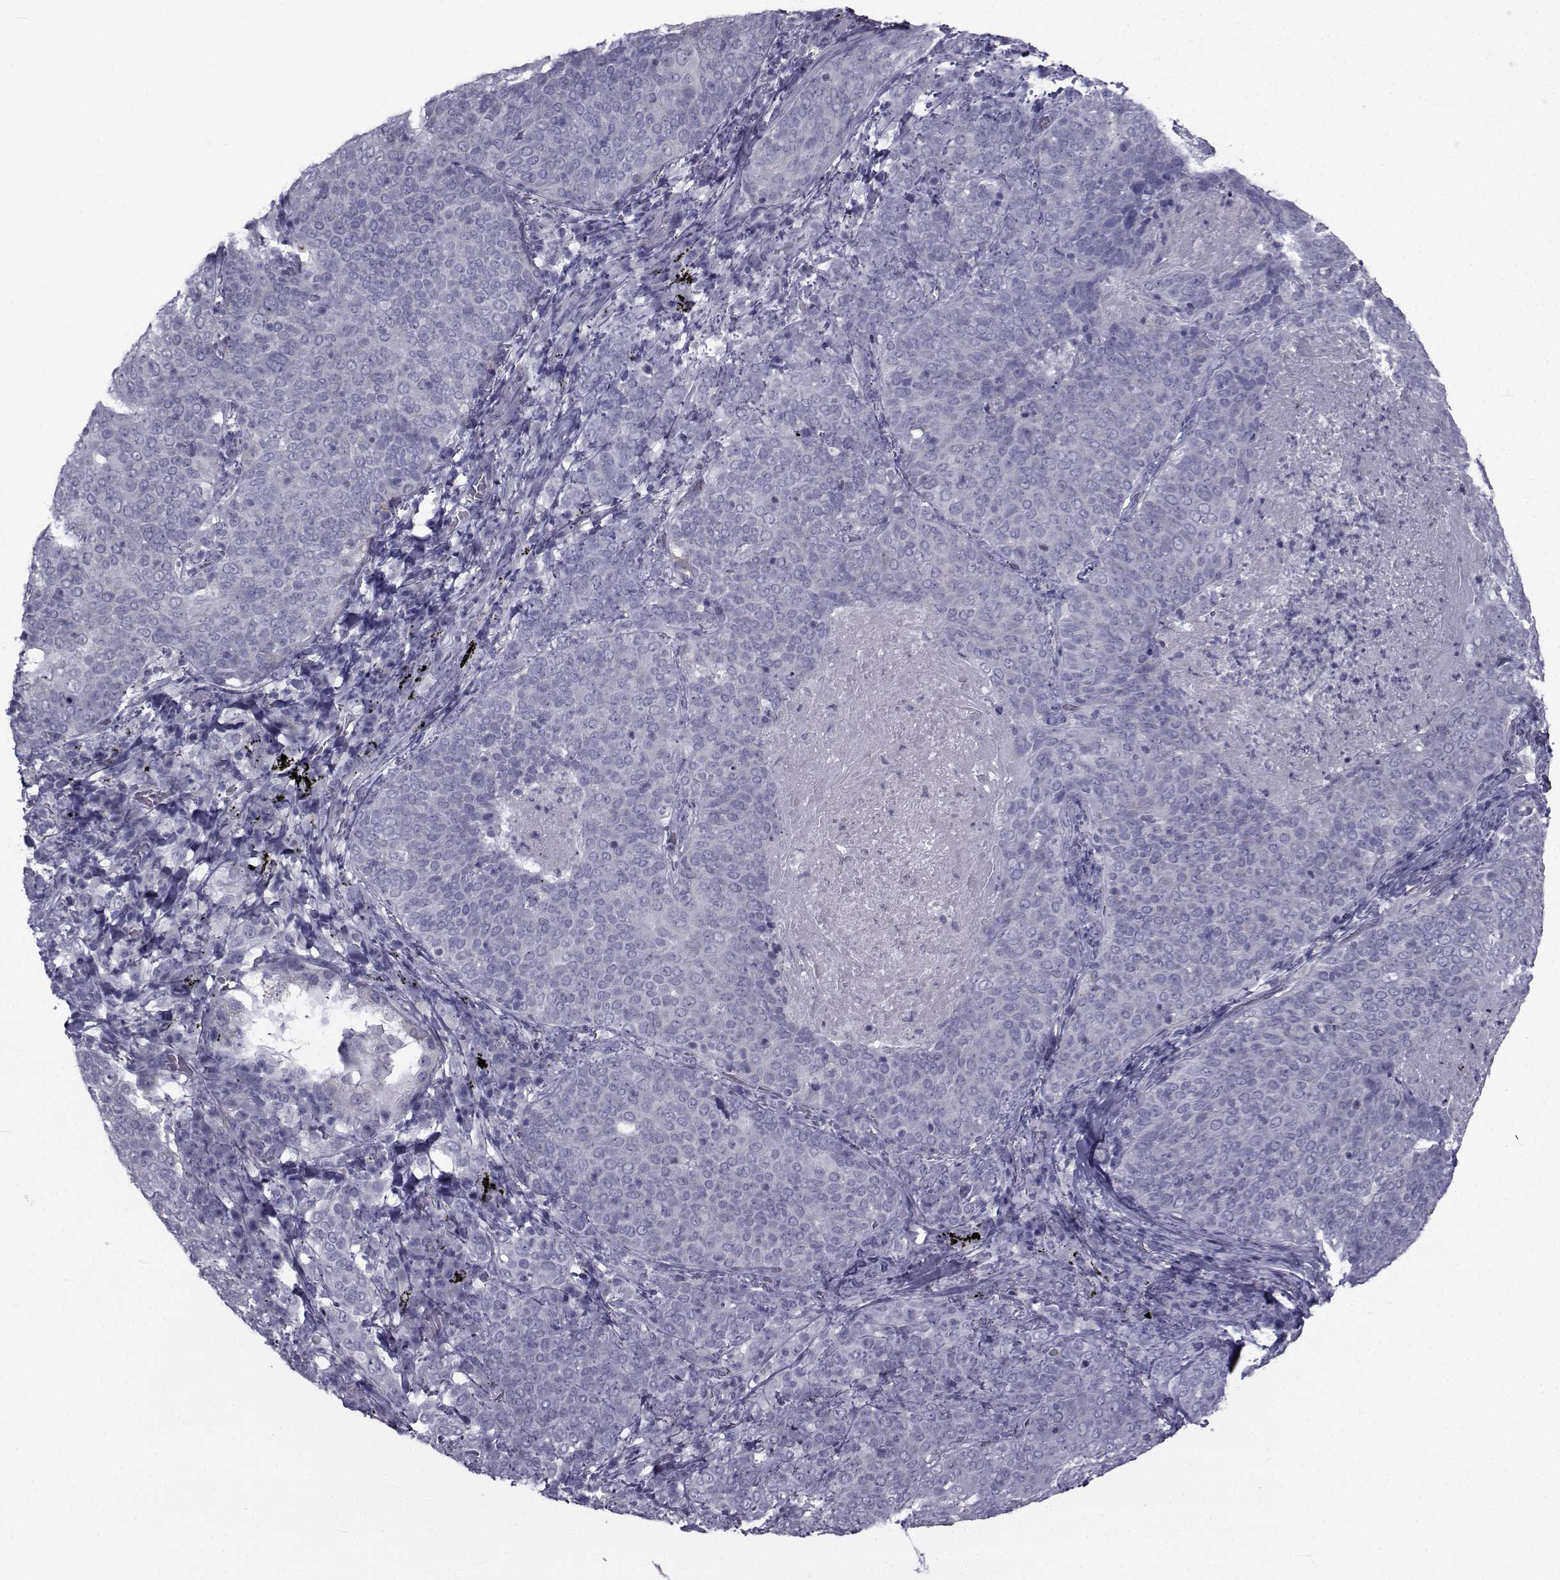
{"staining": {"intensity": "negative", "quantity": "none", "location": "none"}, "tissue": "lung cancer", "cell_type": "Tumor cells", "image_type": "cancer", "snomed": [{"axis": "morphology", "description": "Squamous cell carcinoma, NOS"}, {"axis": "topography", "description": "Lung"}], "caption": "DAB immunohistochemical staining of squamous cell carcinoma (lung) shows no significant staining in tumor cells.", "gene": "FDXR", "patient": {"sex": "male", "age": 82}}